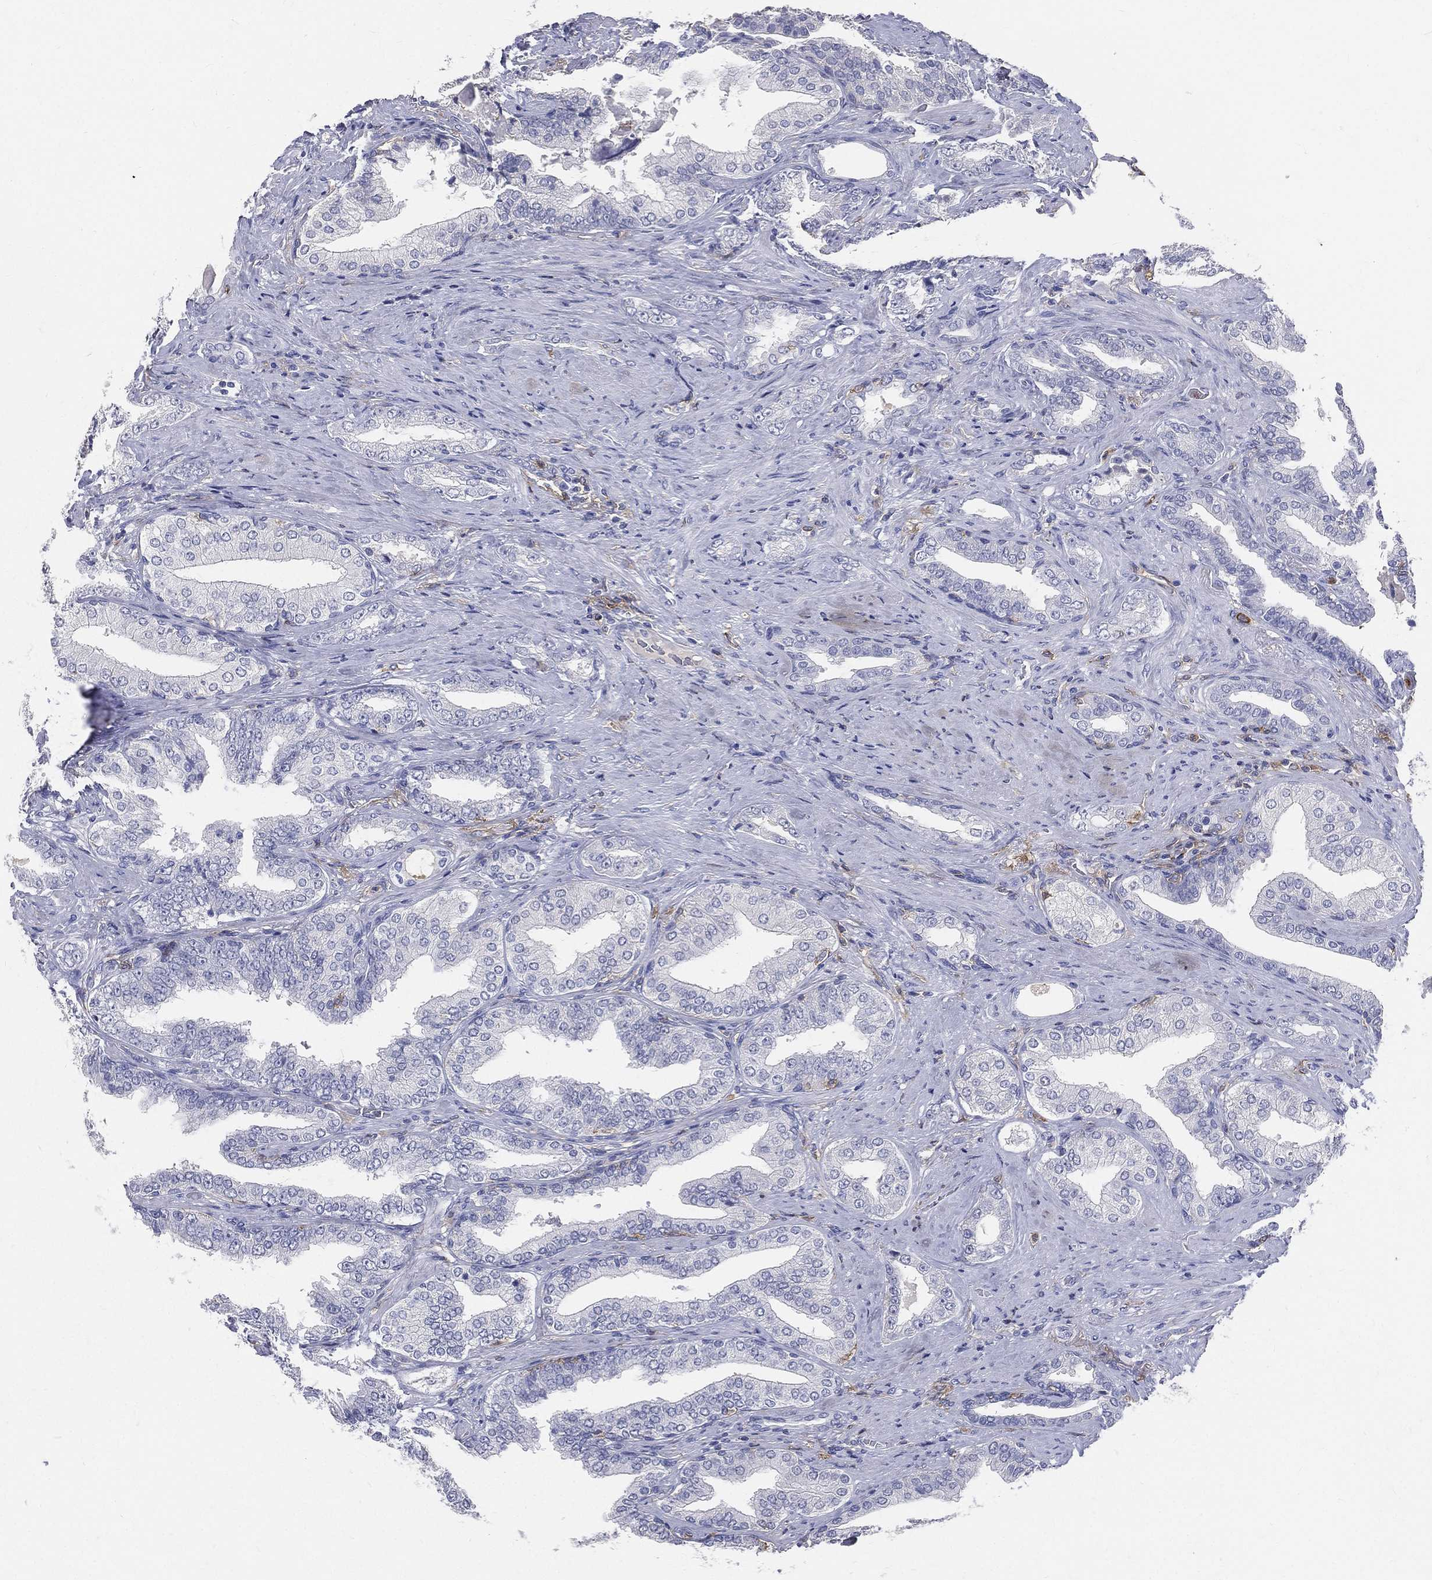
{"staining": {"intensity": "negative", "quantity": "none", "location": "none"}, "tissue": "prostate cancer", "cell_type": "Tumor cells", "image_type": "cancer", "snomed": [{"axis": "morphology", "description": "Adenocarcinoma, Low grade"}, {"axis": "topography", "description": "Prostate and seminal vesicle, NOS"}], "caption": "Immunohistochemistry (IHC) photomicrograph of neoplastic tissue: human prostate cancer stained with DAB shows no significant protein positivity in tumor cells. (Brightfield microscopy of DAB (3,3'-diaminobenzidine) immunohistochemistry at high magnification).", "gene": "CD33", "patient": {"sex": "male", "age": 61}}